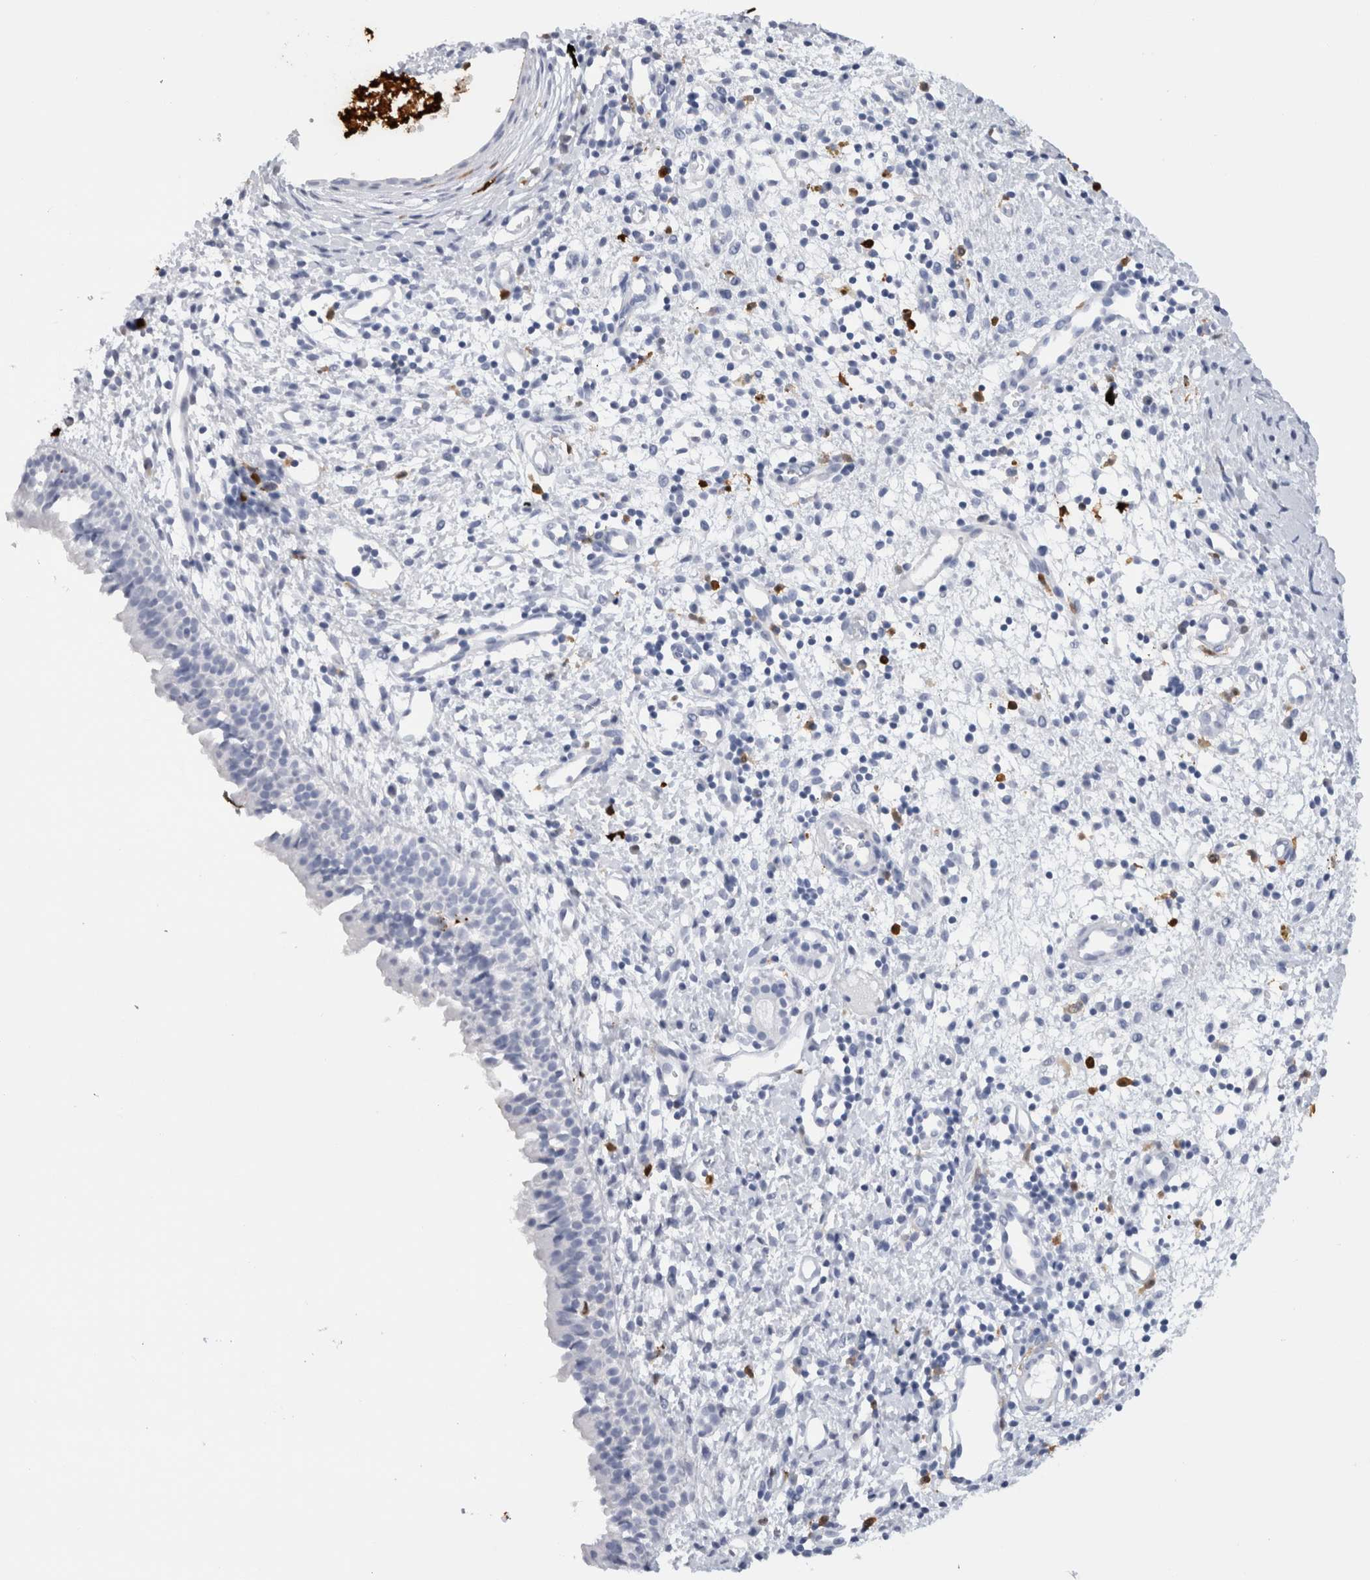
{"staining": {"intensity": "negative", "quantity": "none", "location": "none"}, "tissue": "nasopharynx", "cell_type": "Respiratory epithelial cells", "image_type": "normal", "snomed": [{"axis": "morphology", "description": "Normal tissue, NOS"}, {"axis": "topography", "description": "Nasopharynx"}], "caption": "High power microscopy histopathology image of an IHC image of normal nasopharynx, revealing no significant staining in respiratory epithelial cells.", "gene": "S100A8", "patient": {"sex": "male", "age": 22}}